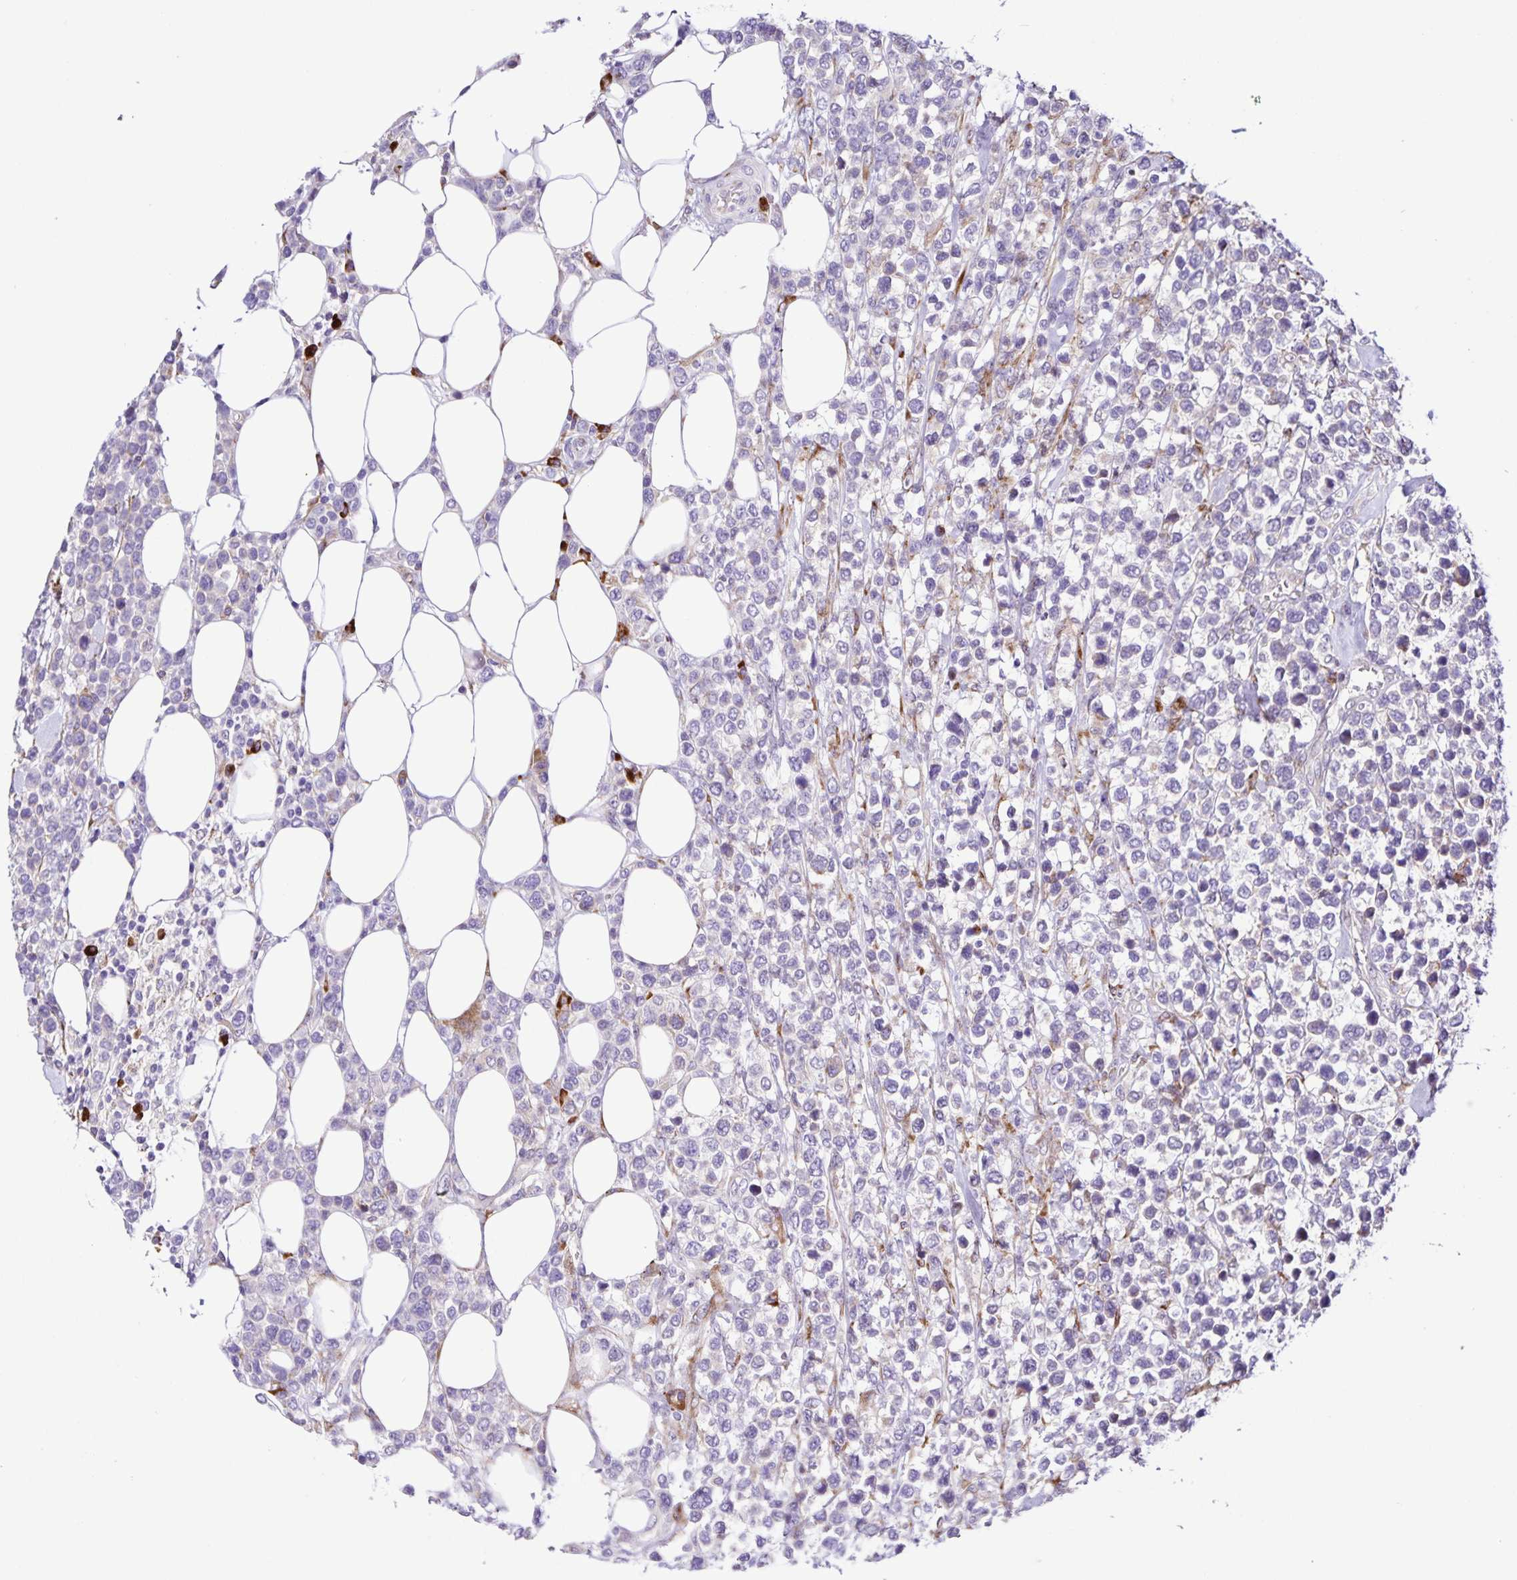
{"staining": {"intensity": "negative", "quantity": "none", "location": "none"}, "tissue": "lymphoma", "cell_type": "Tumor cells", "image_type": "cancer", "snomed": [{"axis": "morphology", "description": "Malignant lymphoma, non-Hodgkin's type, High grade"}, {"axis": "topography", "description": "Soft tissue"}], "caption": "Immunohistochemistry of lymphoma demonstrates no expression in tumor cells. (DAB (3,3'-diaminobenzidine) immunohistochemistry (IHC) with hematoxylin counter stain).", "gene": "OSBPL5", "patient": {"sex": "female", "age": 56}}